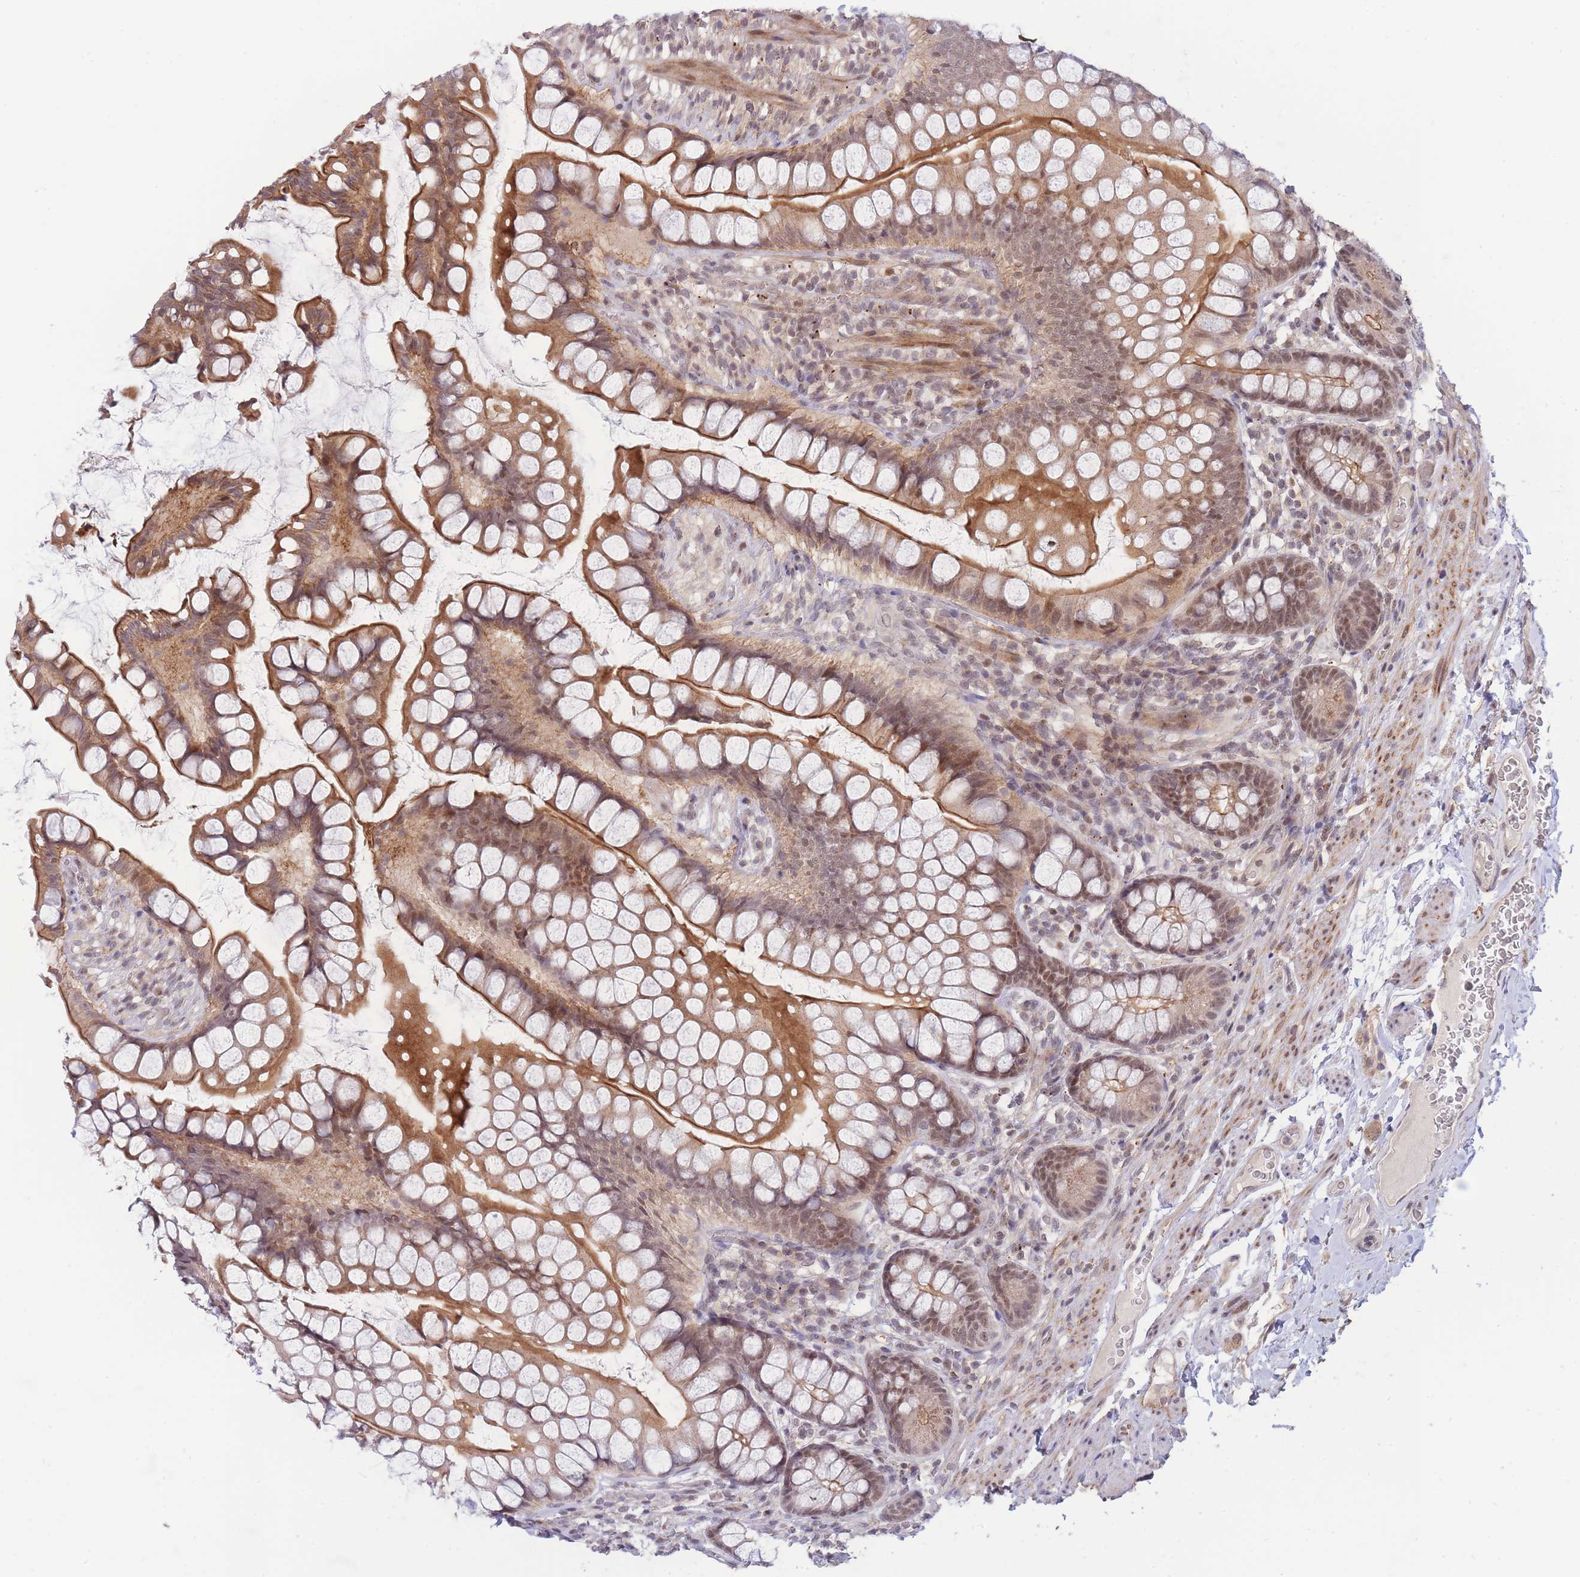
{"staining": {"intensity": "moderate", "quantity": ">75%", "location": "cytoplasmic/membranous,nuclear"}, "tissue": "small intestine", "cell_type": "Glandular cells", "image_type": "normal", "snomed": [{"axis": "morphology", "description": "Normal tissue, NOS"}, {"axis": "topography", "description": "Small intestine"}], "caption": "A brown stain labels moderate cytoplasmic/membranous,nuclear staining of a protein in glandular cells of benign small intestine.", "gene": "BOD1L1", "patient": {"sex": "male", "age": 70}}